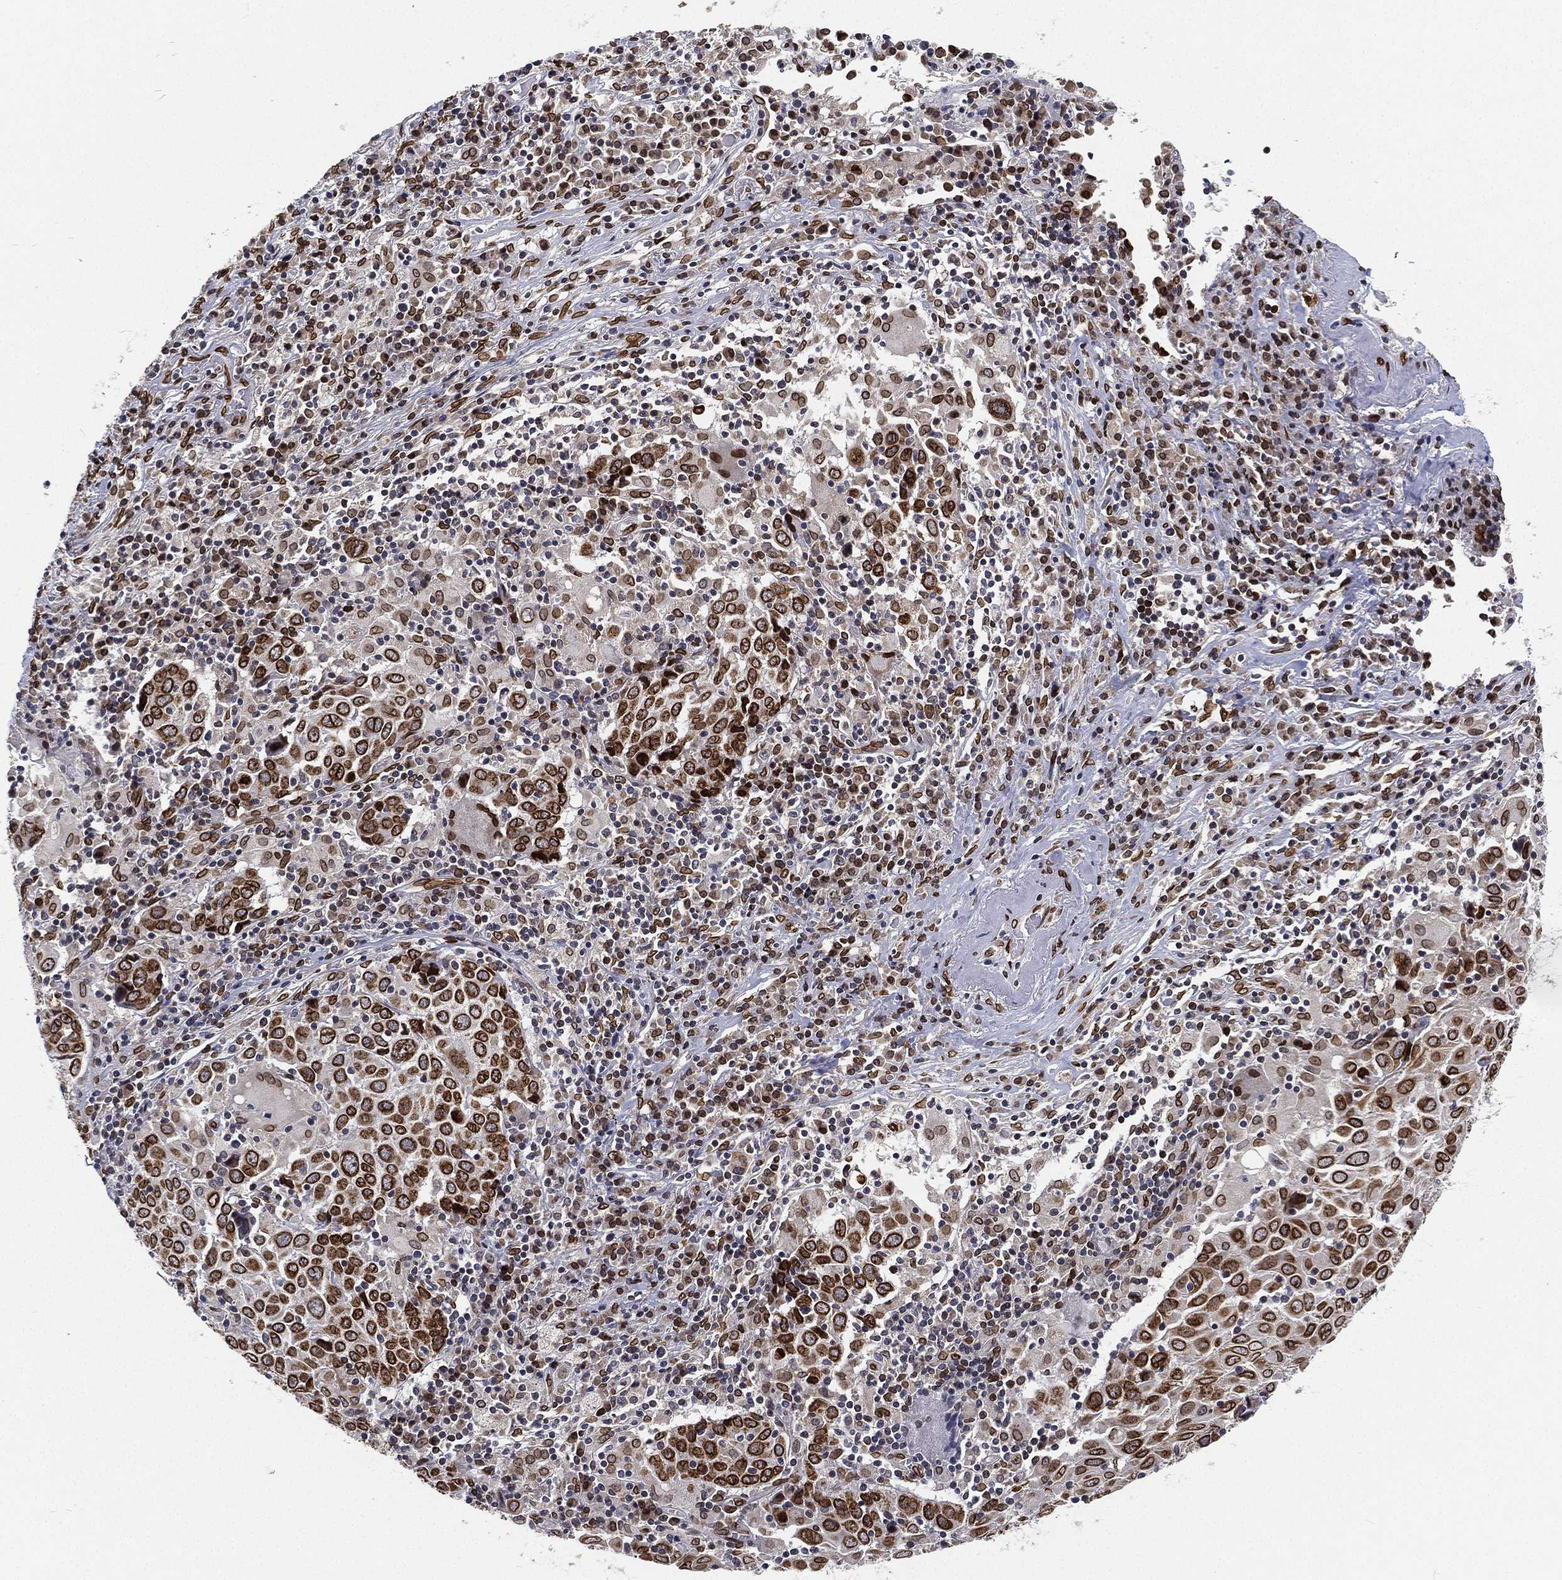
{"staining": {"intensity": "strong", "quantity": ">75%", "location": "cytoplasmic/membranous,nuclear"}, "tissue": "lung cancer", "cell_type": "Tumor cells", "image_type": "cancer", "snomed": [{"axis": "morphology", "description": "Squamous cell carcinoma, NOS"}, {"axis": "topography", "description": "Lung"}], "caption": "IHC (DAB) staining of human squamous cell carcinoma (lung) shows strong cytoplasmic/membranous and nuclear protein staining in approximately >75% of tumor cells.", "gene": "PALB2", "patient": {"sex": "male", "age": 57}}